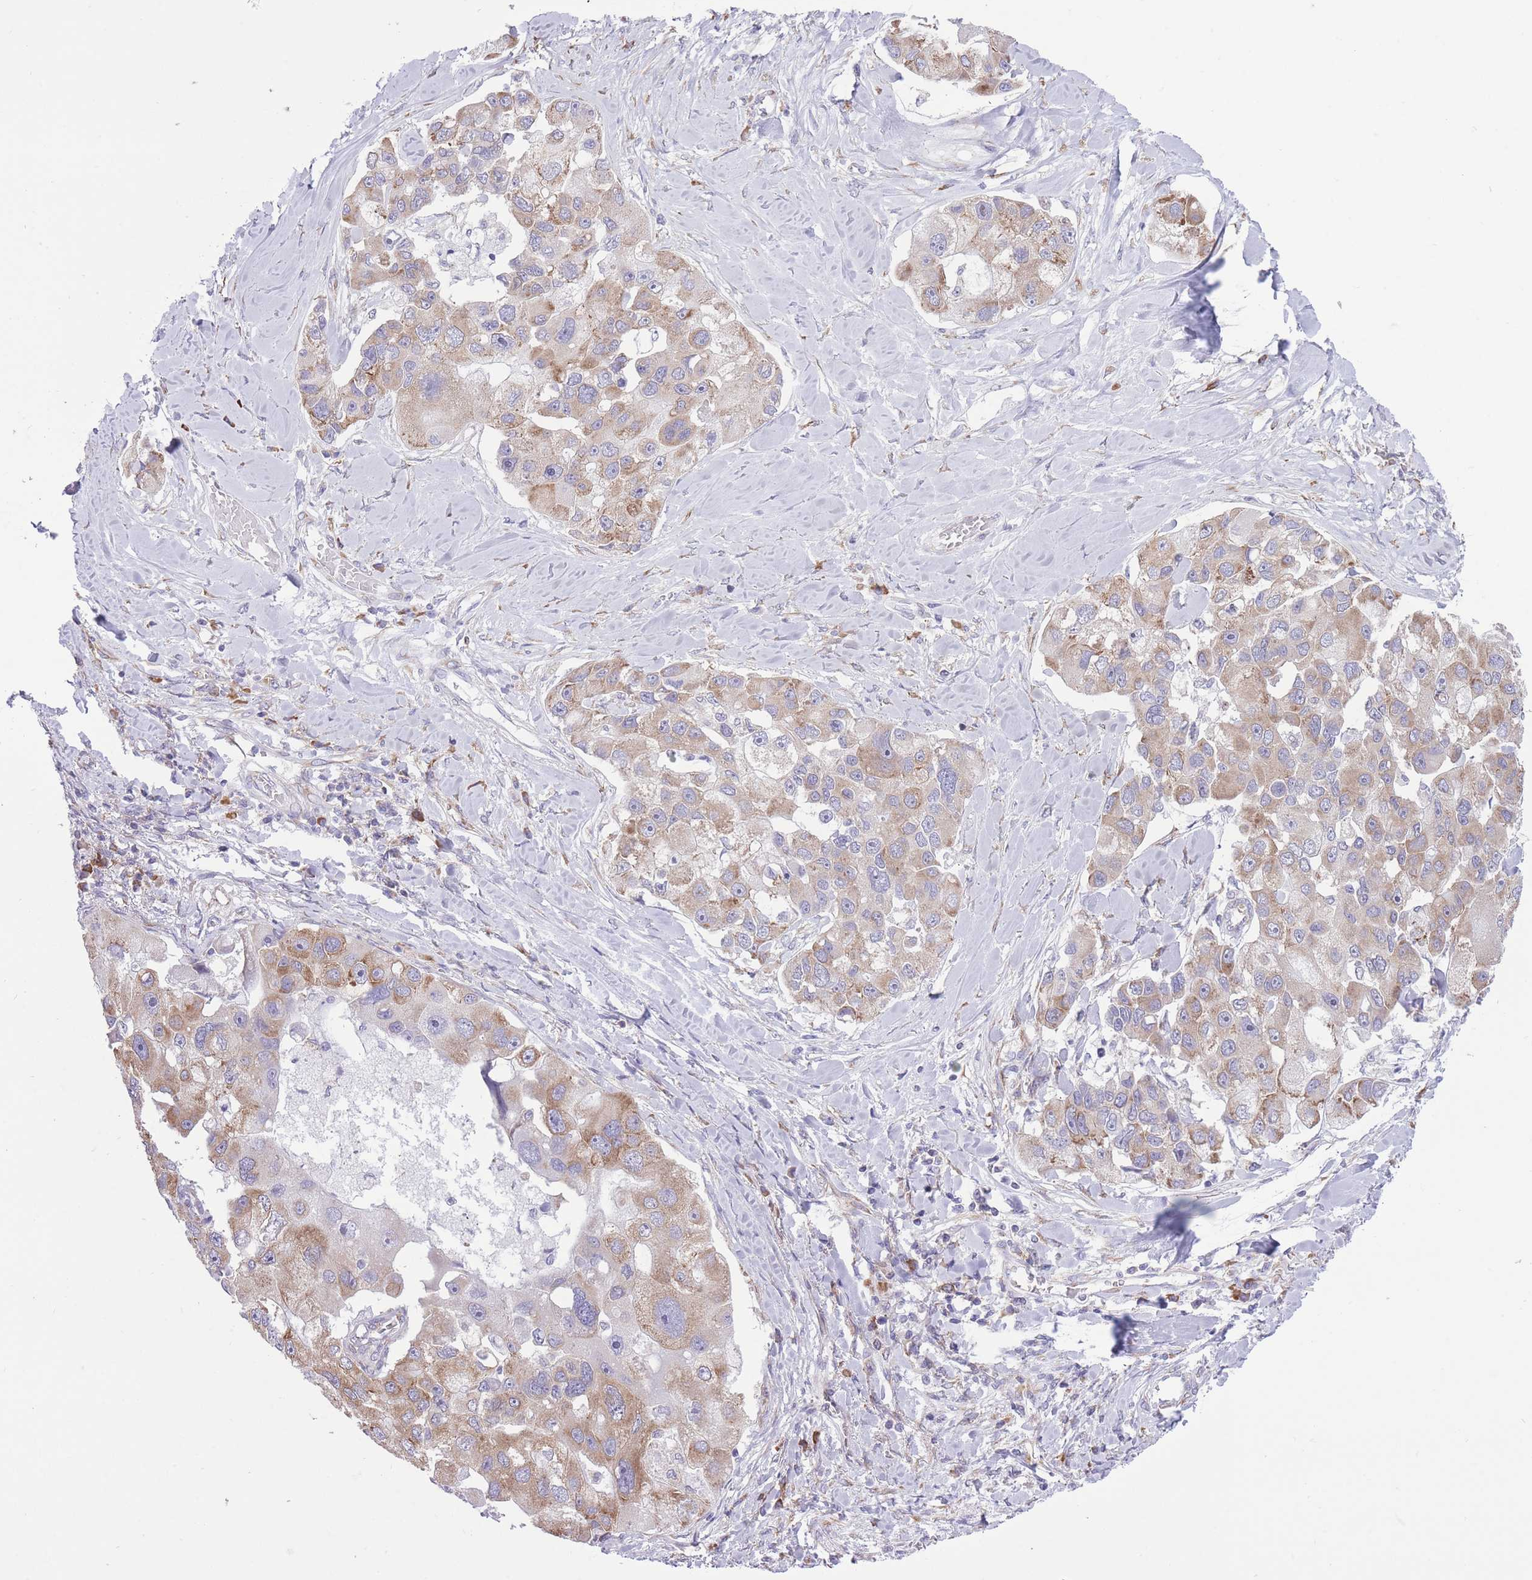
{"staining": {"intensity": "weak", "quantity": ">75%", "location": "cytoplasmic/membranous"}, "tissue": "lung cancer", "cell_type": "Tumor cells", "image_type": "cancer", "snomed": [{"axis": "morphology", "description": "Adenocarcinoma, NOS"}, {"axis": "topography", "description": "Lung"}], "caption": "The immunohistochemical stain labels weak cytoplasmic/membranous positivity in tumor cells of adenocarcinoma (lung) tissue.", "gene": "ZNF501", "patient": {"sex": "female", "age": 54}}